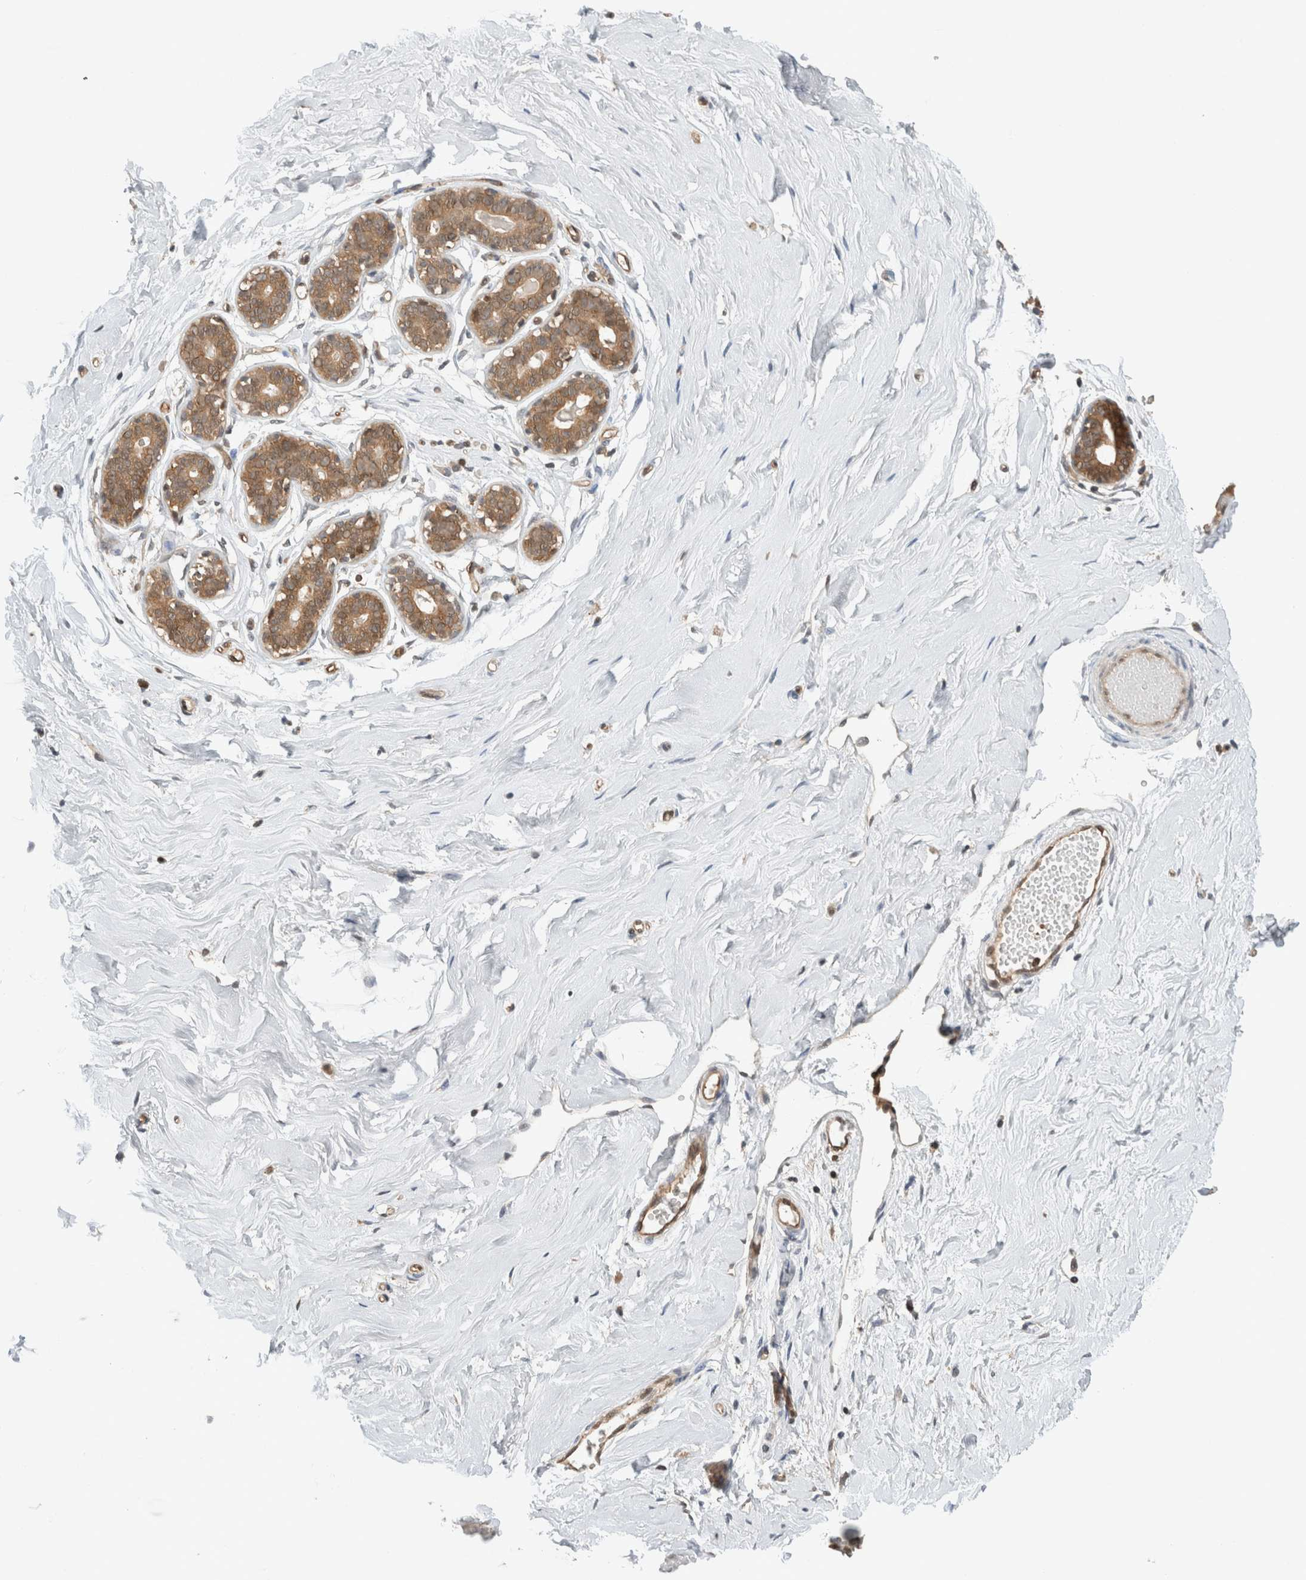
{"staining": {"intensity": "negative", "quantity": "none", "location": "none"}, "tissue": "breast", "cell_type": "Adipocytes", "image_type": "normal", "snomed": [{"axis": "morphology", "description": "Normal tissue, NOS"}, {"axis": "topography", "description": "Breast"}], "caption": "IHC micrograph of unremarkable breast: breast stained with DAB demonstrates no significant protein expression in adipocytes. The staining is performed using DAB (3,3'-diaminobenzidine) brown chromogen with nuclei counter-stained in using hematoxylin.", "gene": "PFDN4", "patient": {"sex": "female", "age": 23}}